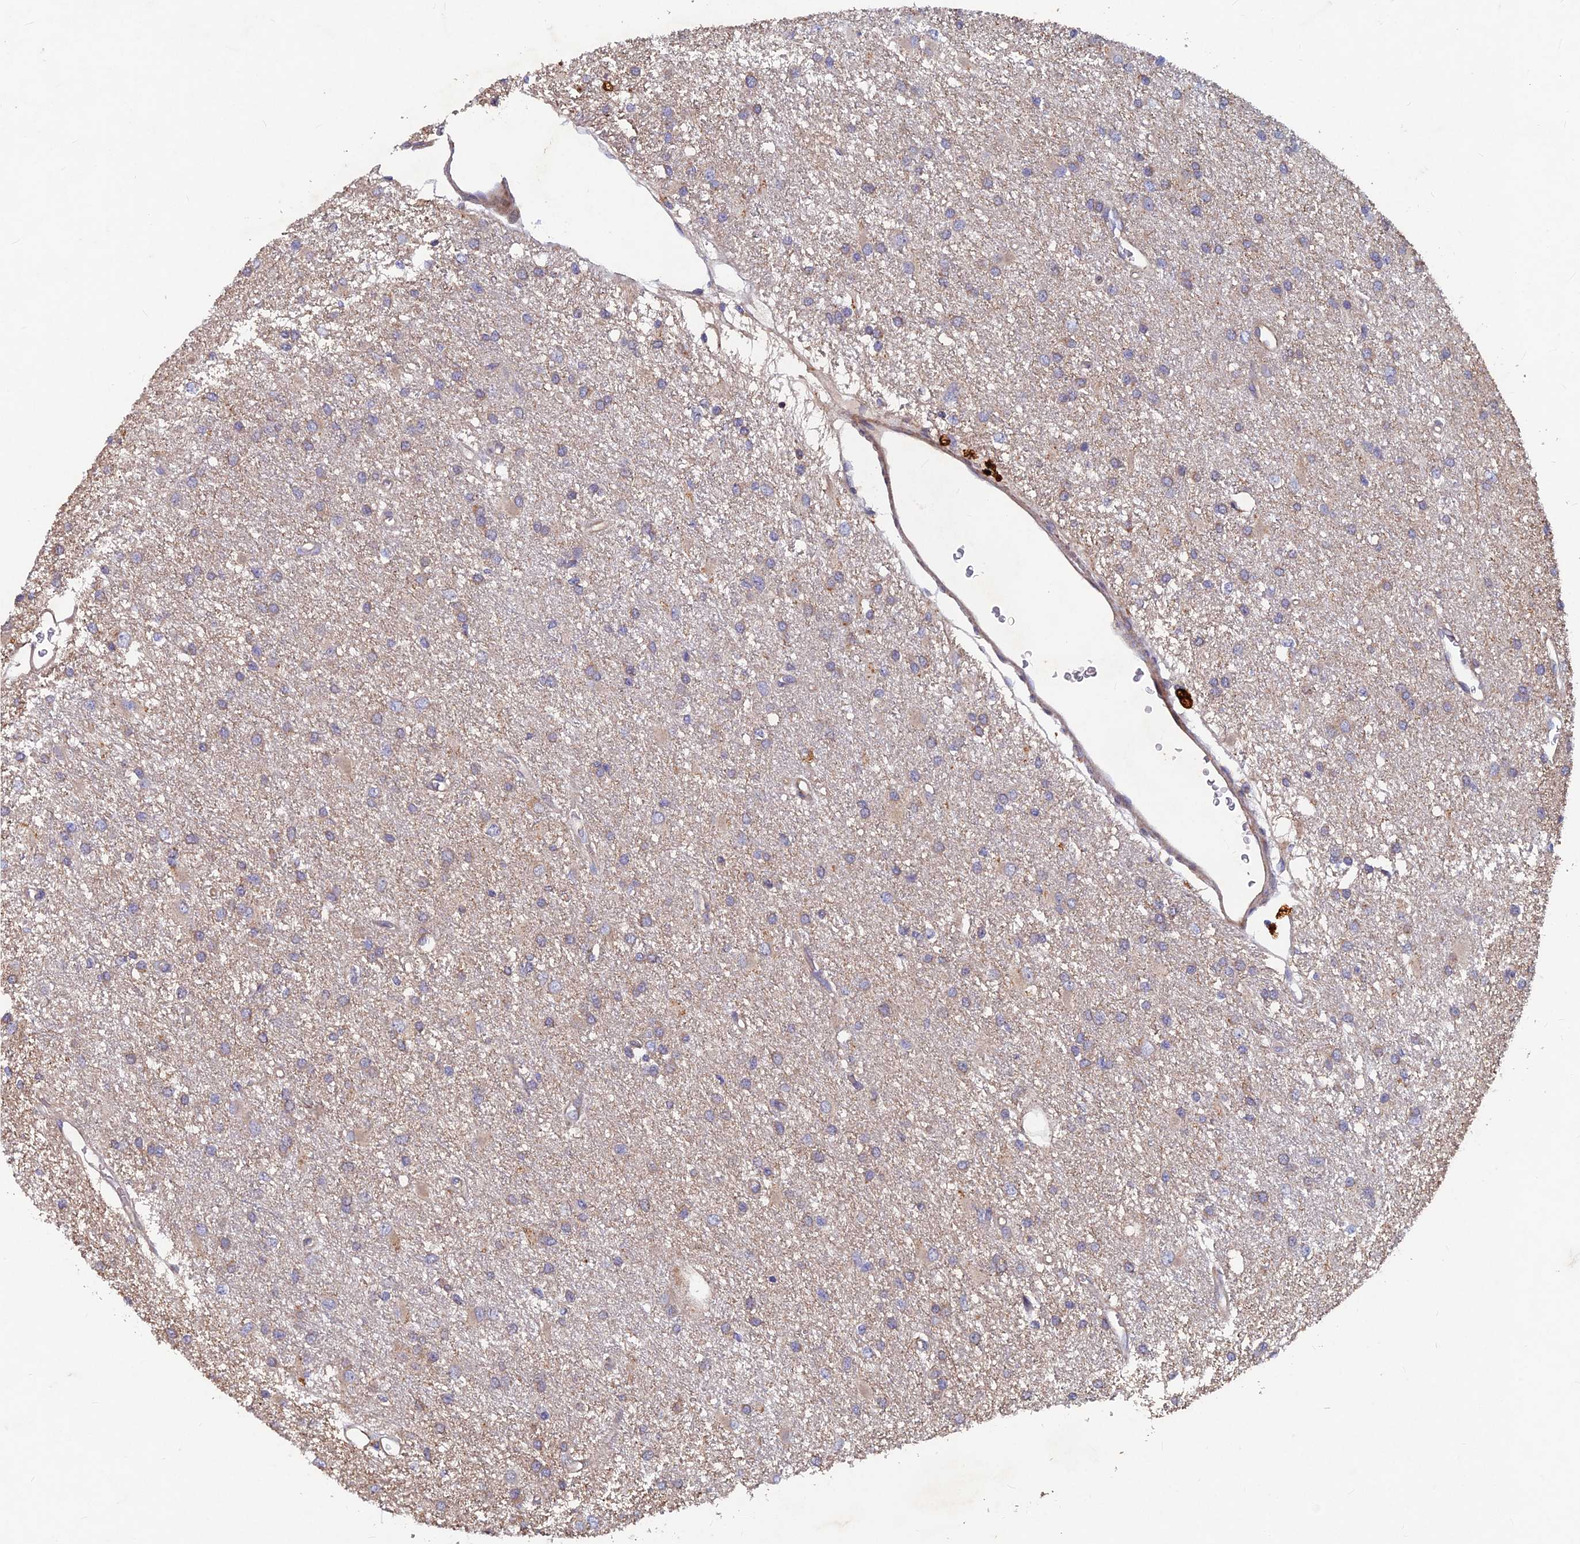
{"staining": {"intensity": "weak", "quantity": "<25%", "location": "cytoplasmic/membranous"}, "tissue": "glioma", "cell_type": "Tumor cells", "image_type": "cancer", "snomed": [{"axis": "morphology", "description": "Glioma, malignant, High grade"}, {"axis": "topography", "description": "Brain"}], "caption": "A histopathology image of human glioma is negative for staining in tumor cells.", "gene": "NCAPG", "patient": {"sex": "female", "age": 50}}